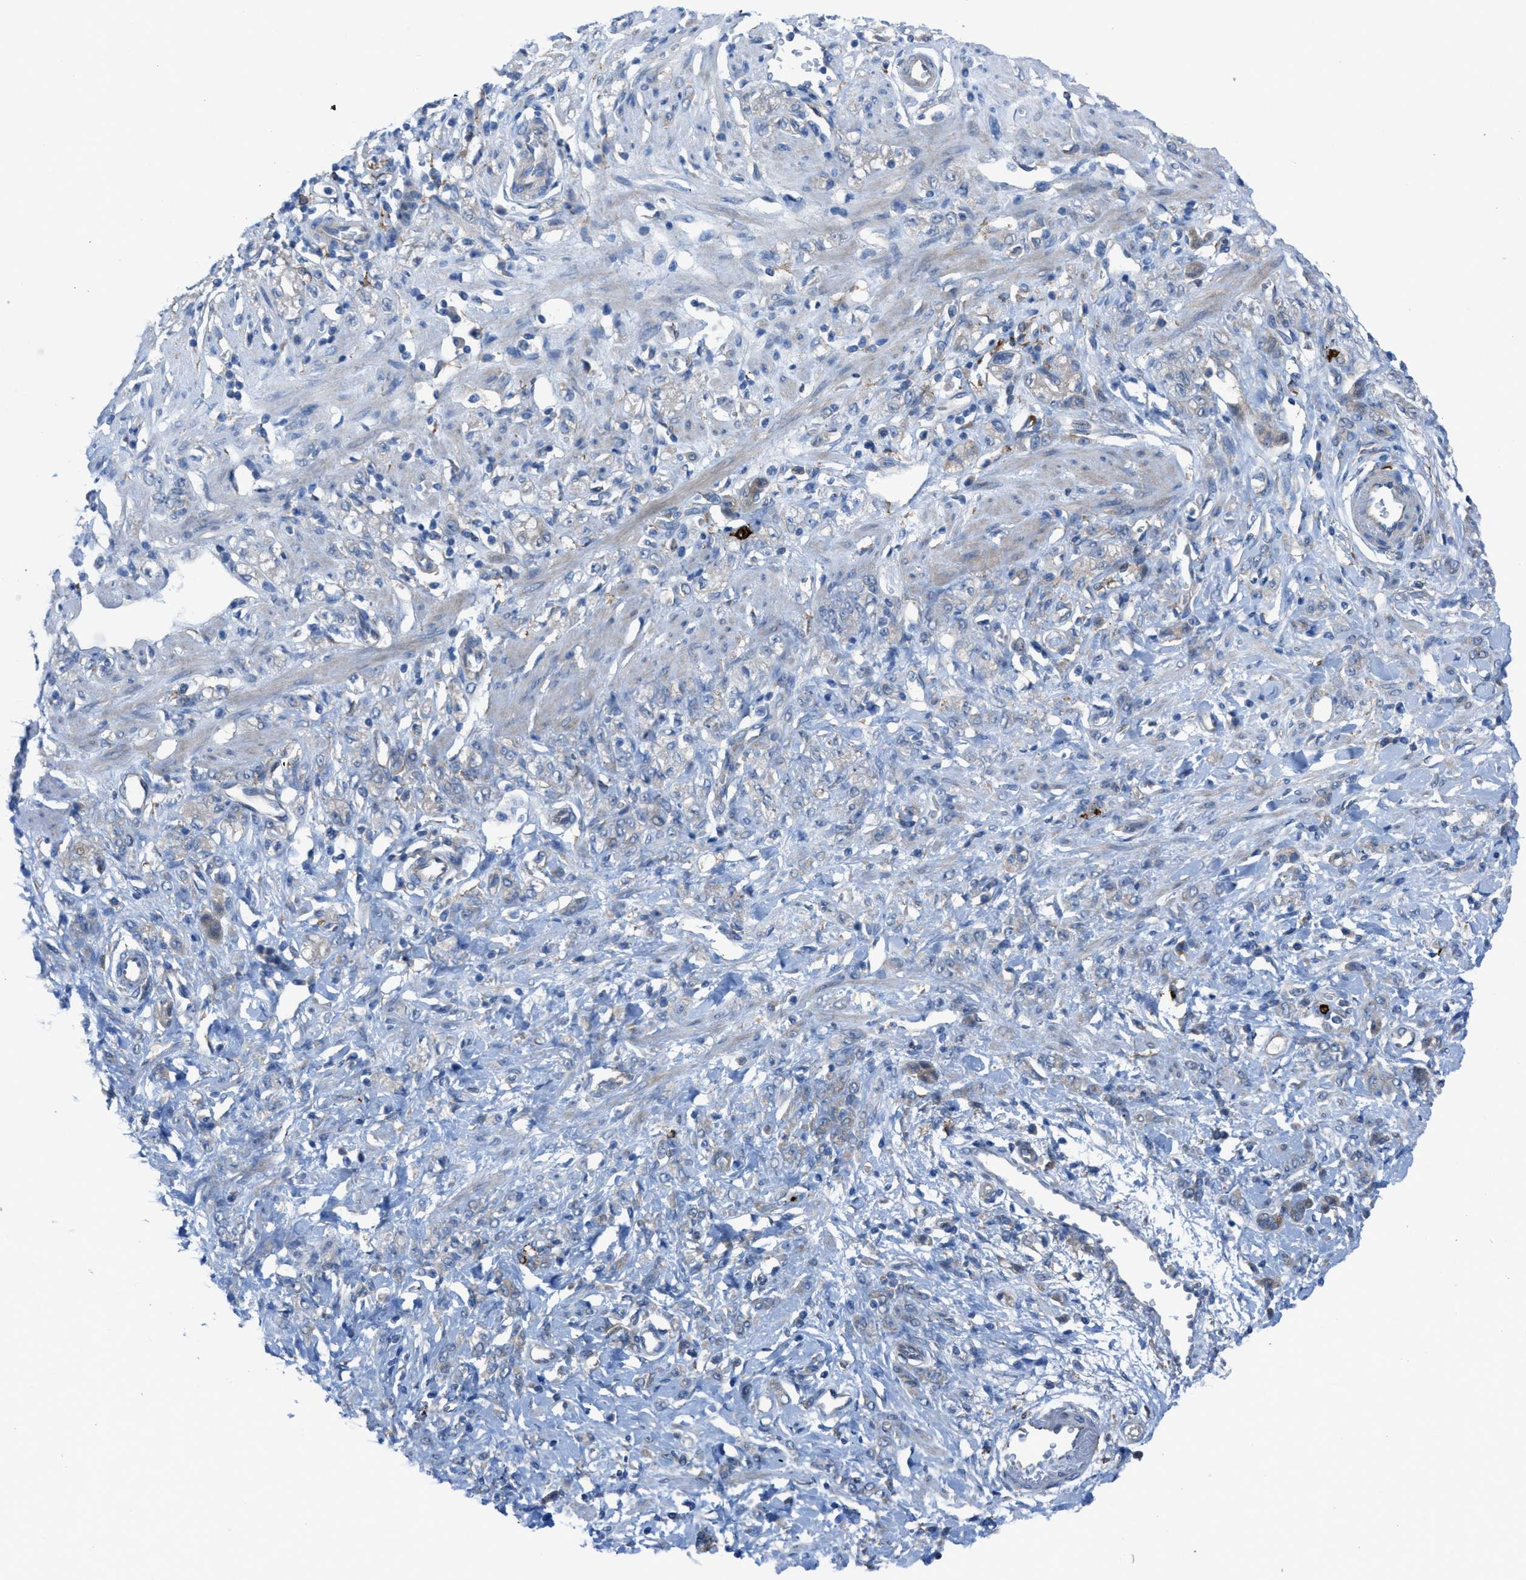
{"staining": {"intensity": "weak", "quantity": "25%-75%", "location": "cytoplasmic/membranous"}, "tissue": "stomach cancer", "cell_type": "Tumor cells", "image_type": "cancer", "snomed": [{"axis": "morphology", "description": "Normal tissue, NOS"}, {"axis": "morphology", "description": "Adenocarcinoma, NOS"}, {"axis": "topography", "description": "Stomach"}], "caption": "Immunohistochemical staining of stomach cancer exhibits low levels of weak cytoplasmic/membranous protein expression in about 25%-75% of tumor cells. The staining is performed using DAB brown chromogen to label protein expression. The nuclei are counter-stained blue using hematoxylin.", "gene": "EGFR", "patient": {"sex": "male", "age": 82}}